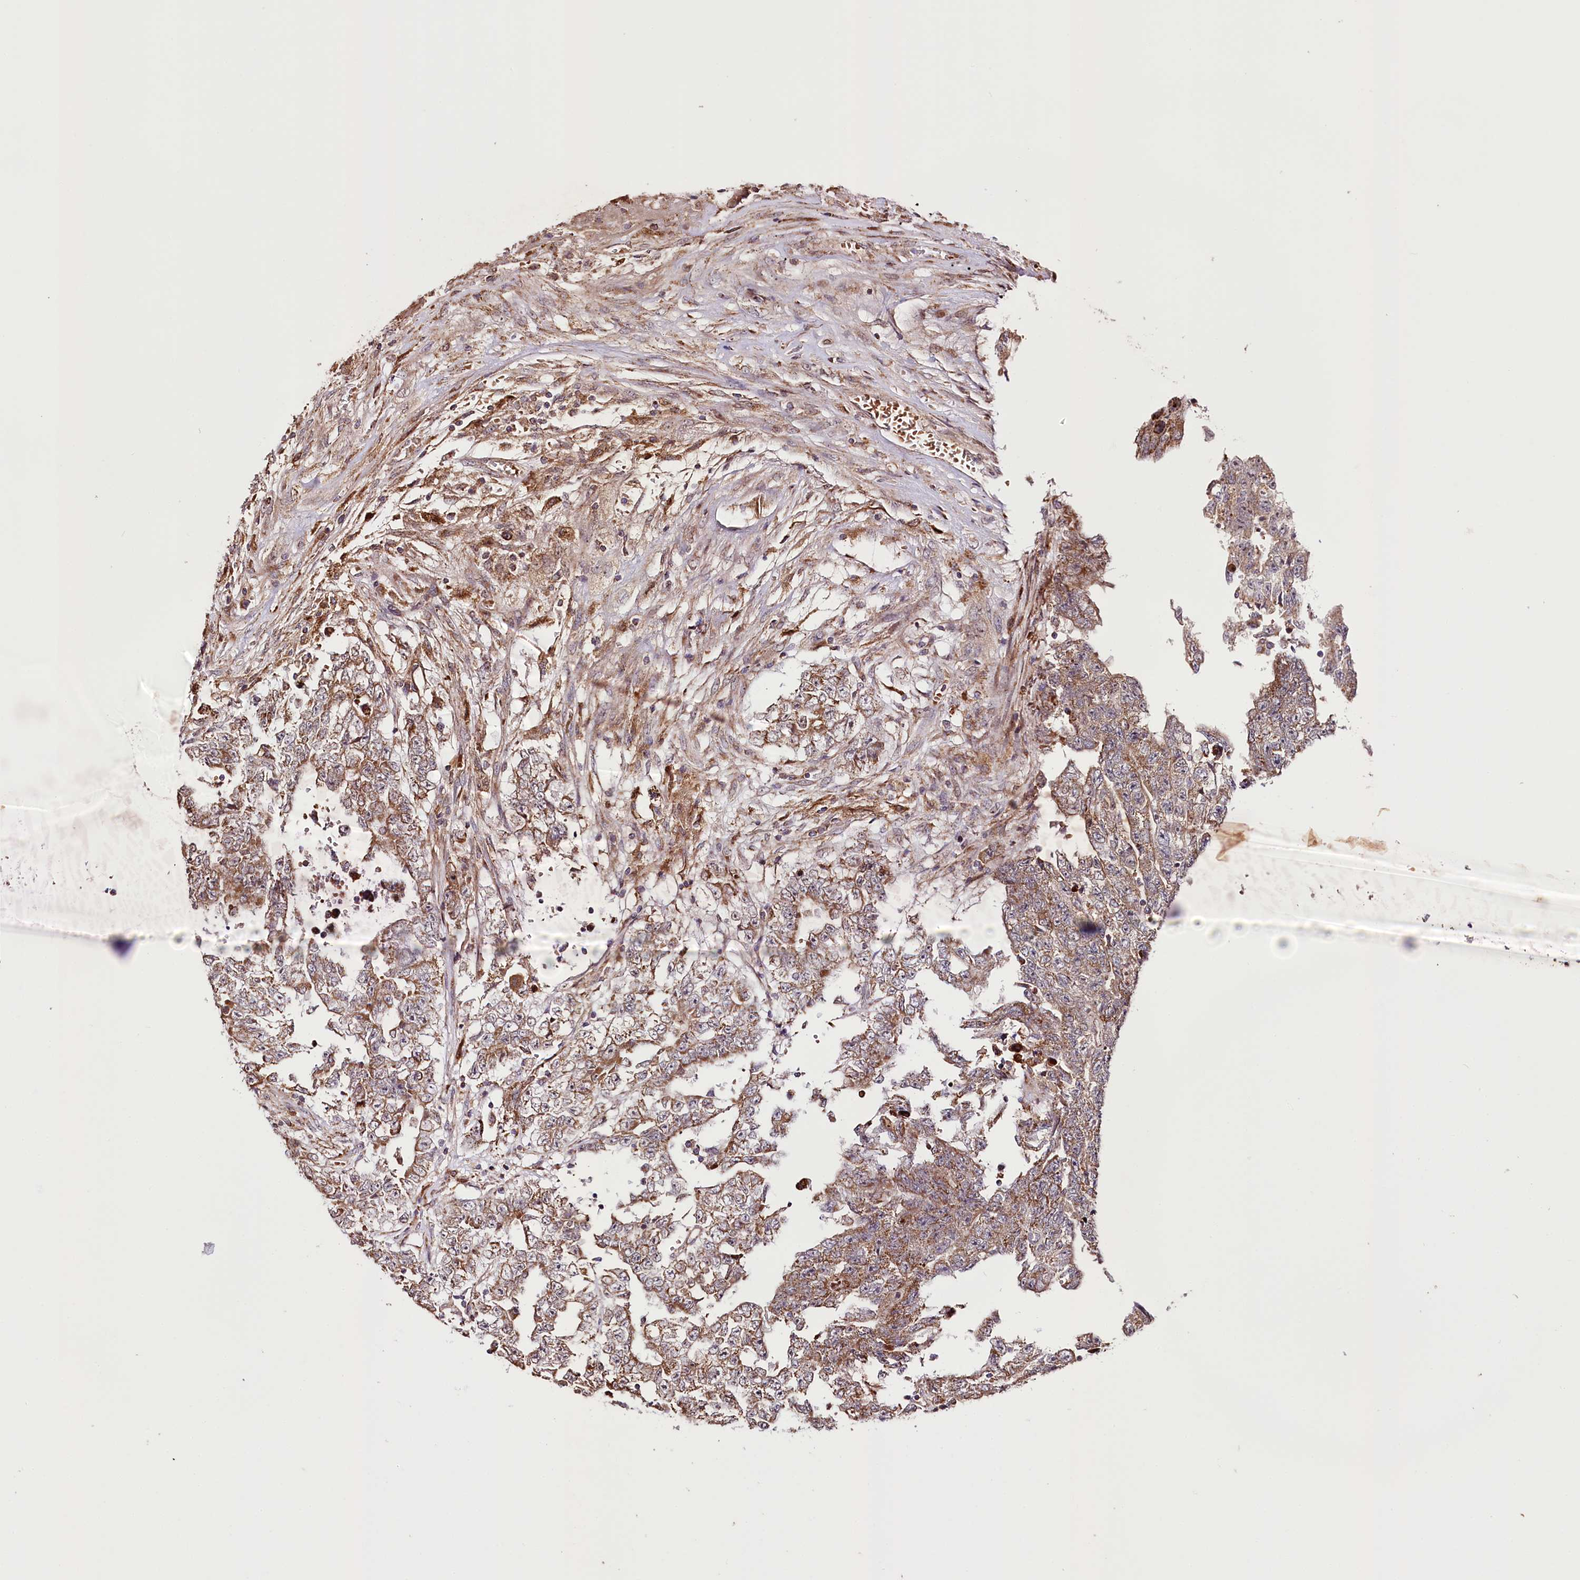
{"staining": {"intensity": "moderate", "quantity": "25%-75%", "location": "cytoplasmic/membranous"}, "tissue": "testis cancer", "cell_type": "Tumor cells", "image_type": "cancer", "snomed": [{"axis": "morphology", "description": "Carcinoma, Embryonal, NOS"}, {"axis": "topography", "description": "Testis"}], "caption": "Moderate cytoplasmic/membranous protein staining is present in approximately 25%-75% of tumor cells in testis cancer (embryonal carcinoma).", "gene": "ST7", "patient": {"sex": "male", "age": 25}}